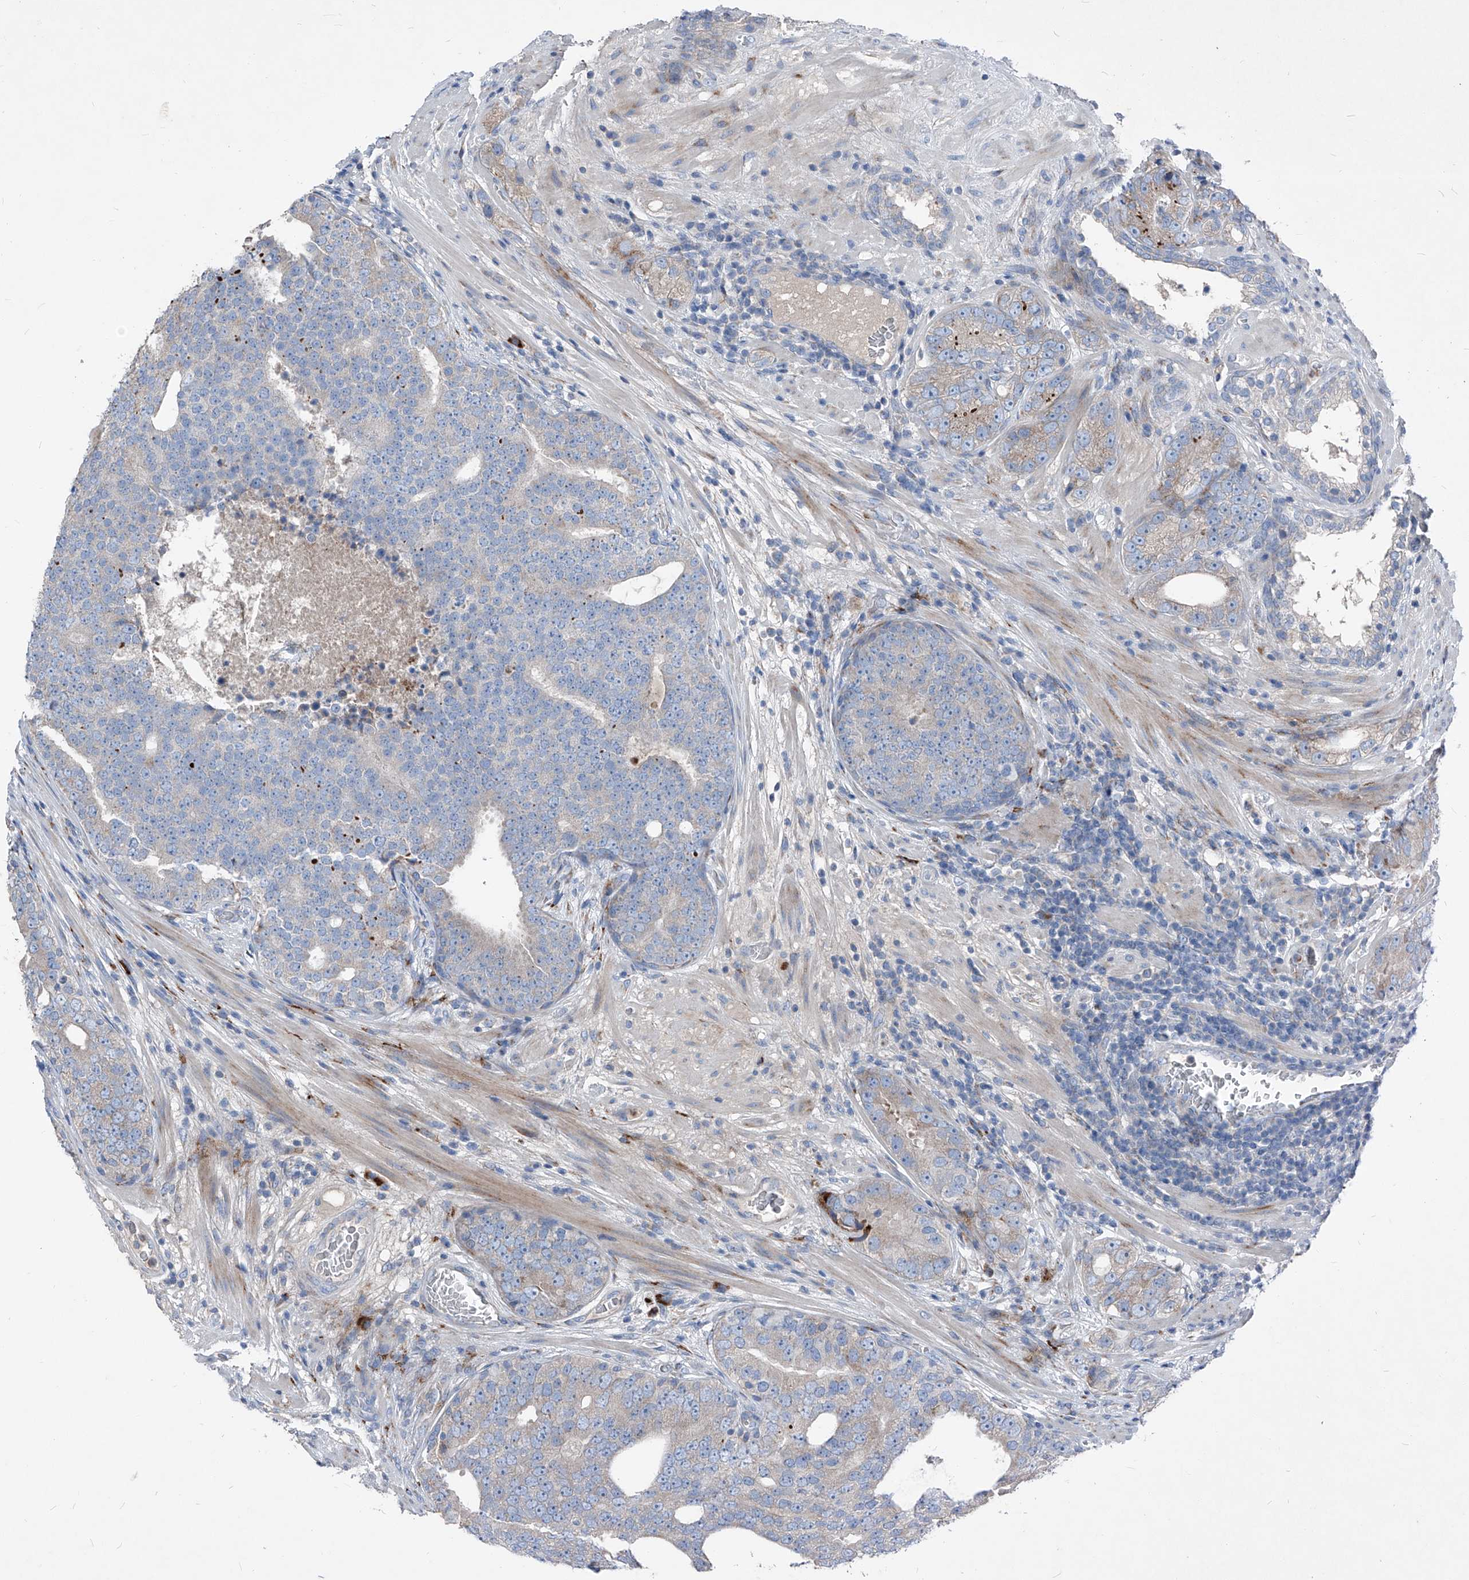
{"staining": {"intensity": "negative", "quantity": "none", "location": "none"}, "tissue": "prostate cancer", "cell_type": "Tumor cells", "image_type": "cancer", "snomed": [{"axis": "morphology", "description": "Adenocarcinoma, High grade"}, {"axis": "topography", "description": "Prostate"}], "caption": "An IHC micrograph of prostate cancer is shown. There is no staining in tumor cells of prostate cancer.", "gene": "IFI27", "patient": {"sex": "male", "age": 56}}